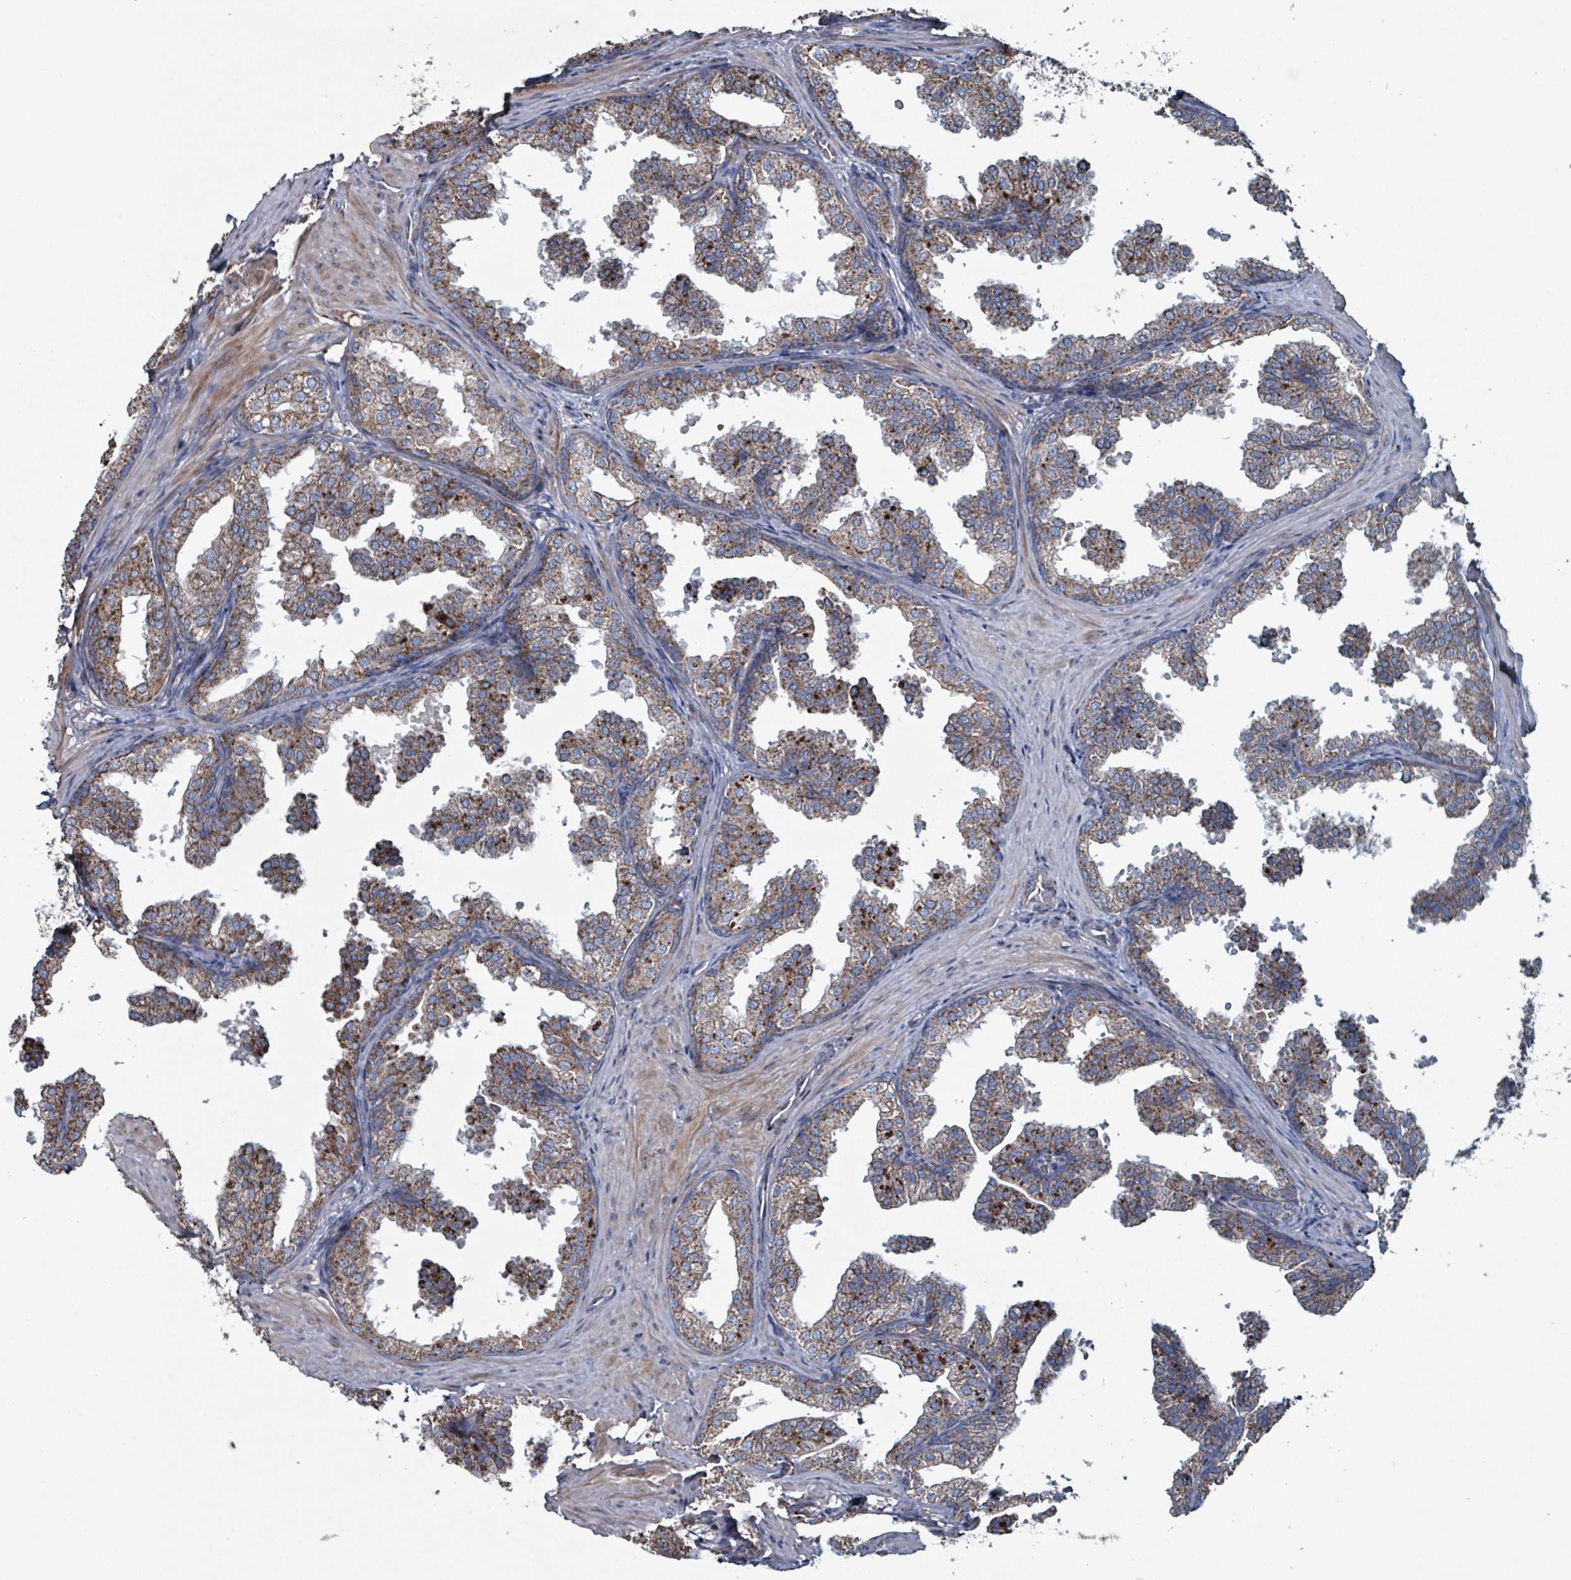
{"staining": {"intensity": "moderate", "quantity": ">75%", "location": "cytoplasmic/membranous"}, "tissue": "prostate", "cell_type": "Glandular cells", "image_type": "normal", "snomed": [{"axis": "morphology", "description": "Normal tissue, NOS"}, {"axis": "topography", "description": "Prostate"}], "caption": "The image reveals immunohistochemical staining of unremarkable prostate. There is moderate cytoplasmic/membranous expression is seen in approximately >75% of glandular cells. Using DAB (brown) and hematoxylin (blue) stains, captured at high magnification using brightfield microscopy.", "gene": "ABHD18", "patient": {"sex": "male", "age": 37}}